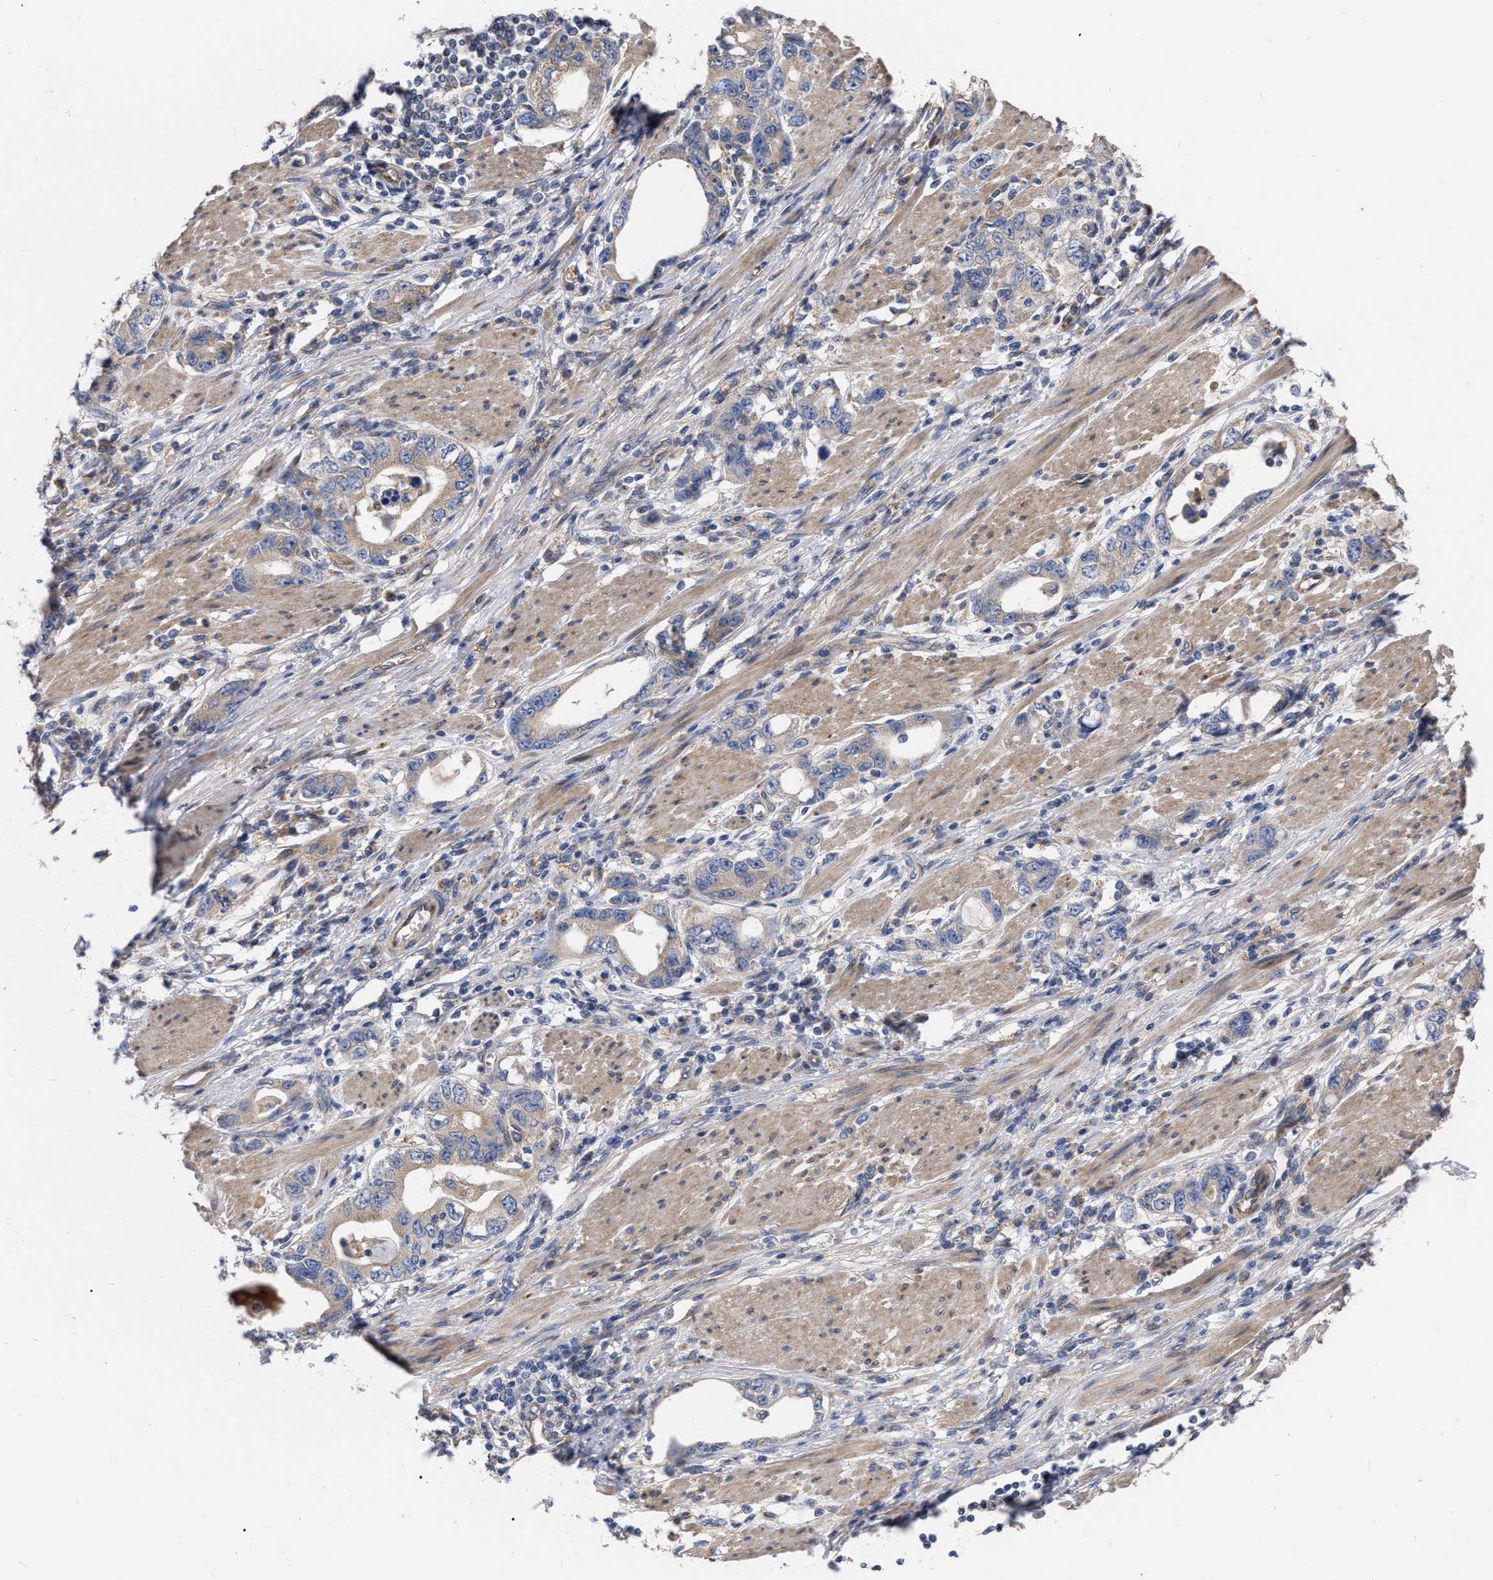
{"staining": {"intensity": "weak", "quantity": "<25%", "location": "cytoplasmic/membranous"}, "tissue": "stomach cancer", "cell_type": "Tumor cells", "image_type": "cancer", "snomed": [{"axis": "morphology", "description": "Adenocarcinoma, NOS"}, {"axis": "topography", "description": "Stomach, lower"}], "caption": "High magnification brightfield microscopy of stomach cancer (adenocarcinoma) stained with DAB (brown) and counterstained with hematoxylin (blue): tumor cells show no significant staining. (DAB IHC with hematoxylin counter stain).", "gene": "MLST8", "patient": {"sex": "female", "age": 93}}